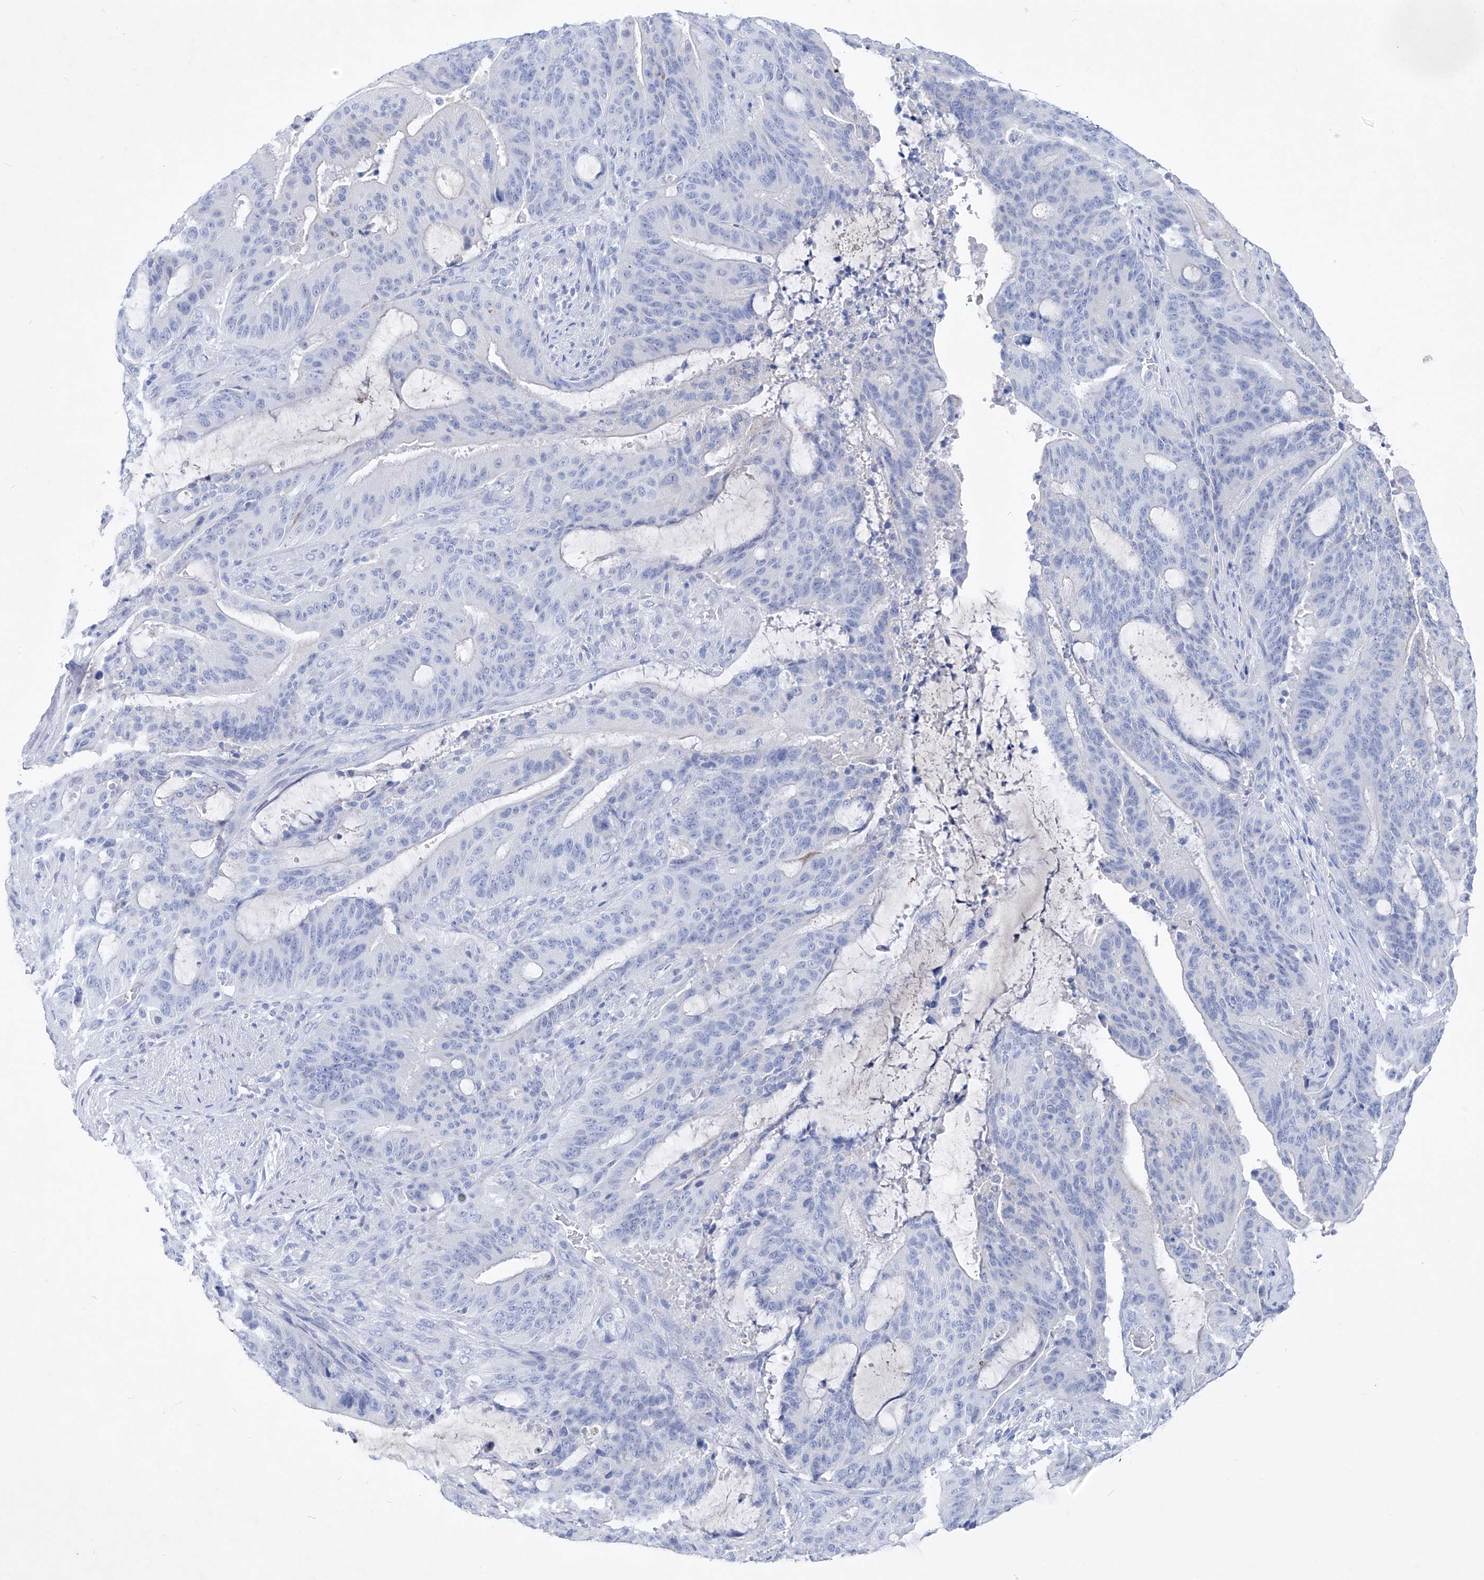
{"staining": {"intensity": "negative", "quantity": "none", "location": "none"}, "tissue": "liver cancer", "cell_type": "Tumor cells", "image_type": "cancer", "snomed": [{"axis": "morphology", "description": "Normal tissue, NOS"}, {"axis": "morphology", "description": "Cholangiocarcinoma"}, {"axis": "topography", "description": "Liver"}, {"axis": "topography", "description": "Peripheral nerve tissue"}], "caption": "IHC image of liver cancer (cholangiocarcinoma) stained for a protein (brown), which displays no expression in tumor cells. (DAB (3,3'-diaminobenzidine) IHC with hematoxylin counter stain).", "gene": "FRS3", "patient": {"sex": "female", "age": 73}}